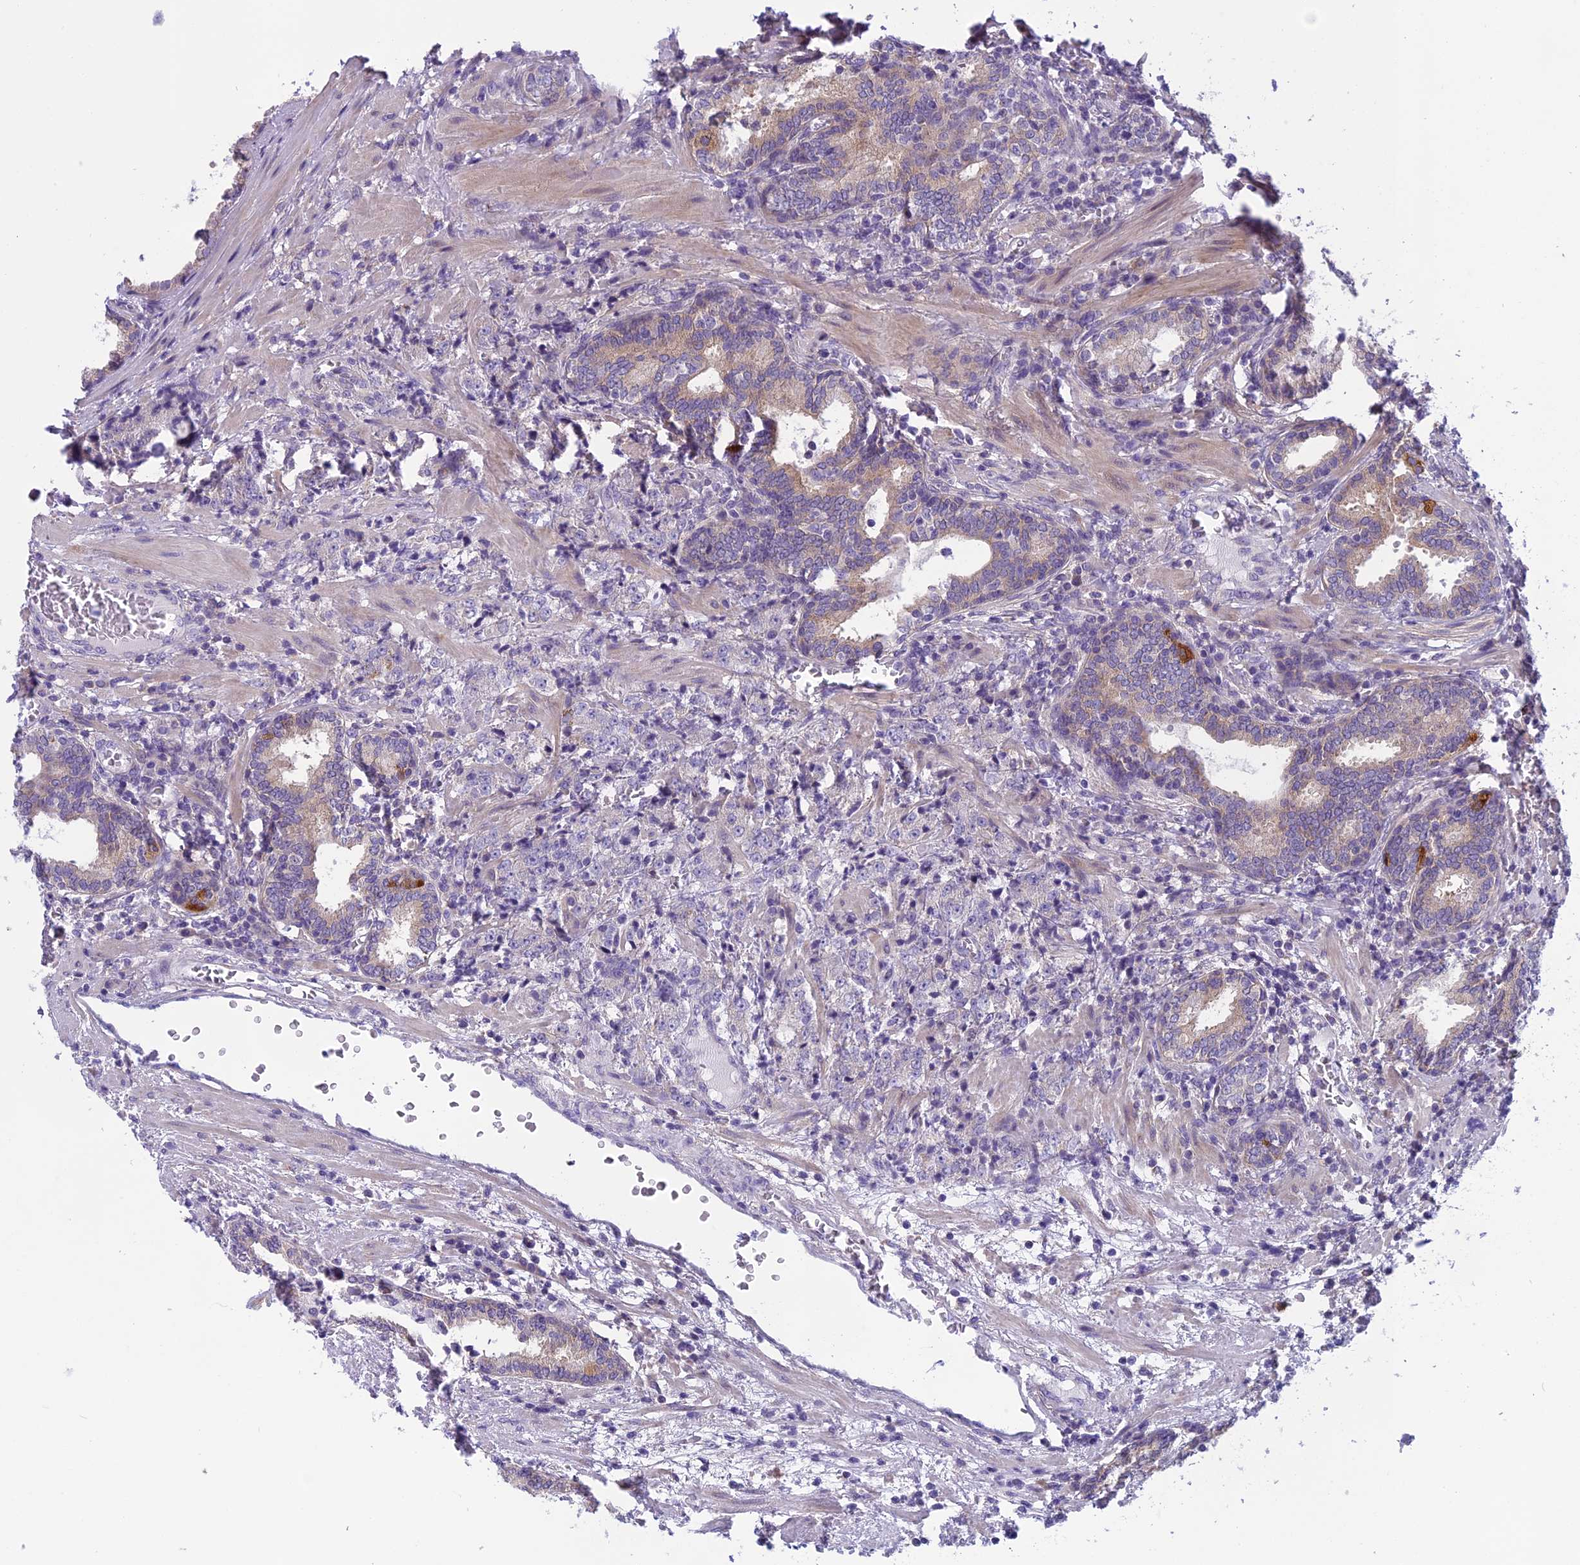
{"staining": {"intensity": "negative", "quantity": "none", "location": "none"}, "tissue": "prostate cancer", "cell_type": "Tumor cells", "image_type": "cancer", "snomed": [{"axis": "morphology", "description": "Adenocarcinoma, High grade"}, {"axis": "topography", "description": "Prostate"}], "caption": "There is no significant positivity in tumor cells of prostate cancer.", "gene": "ARHGEF37", "patient": {"sex": "male", "age": 69}}